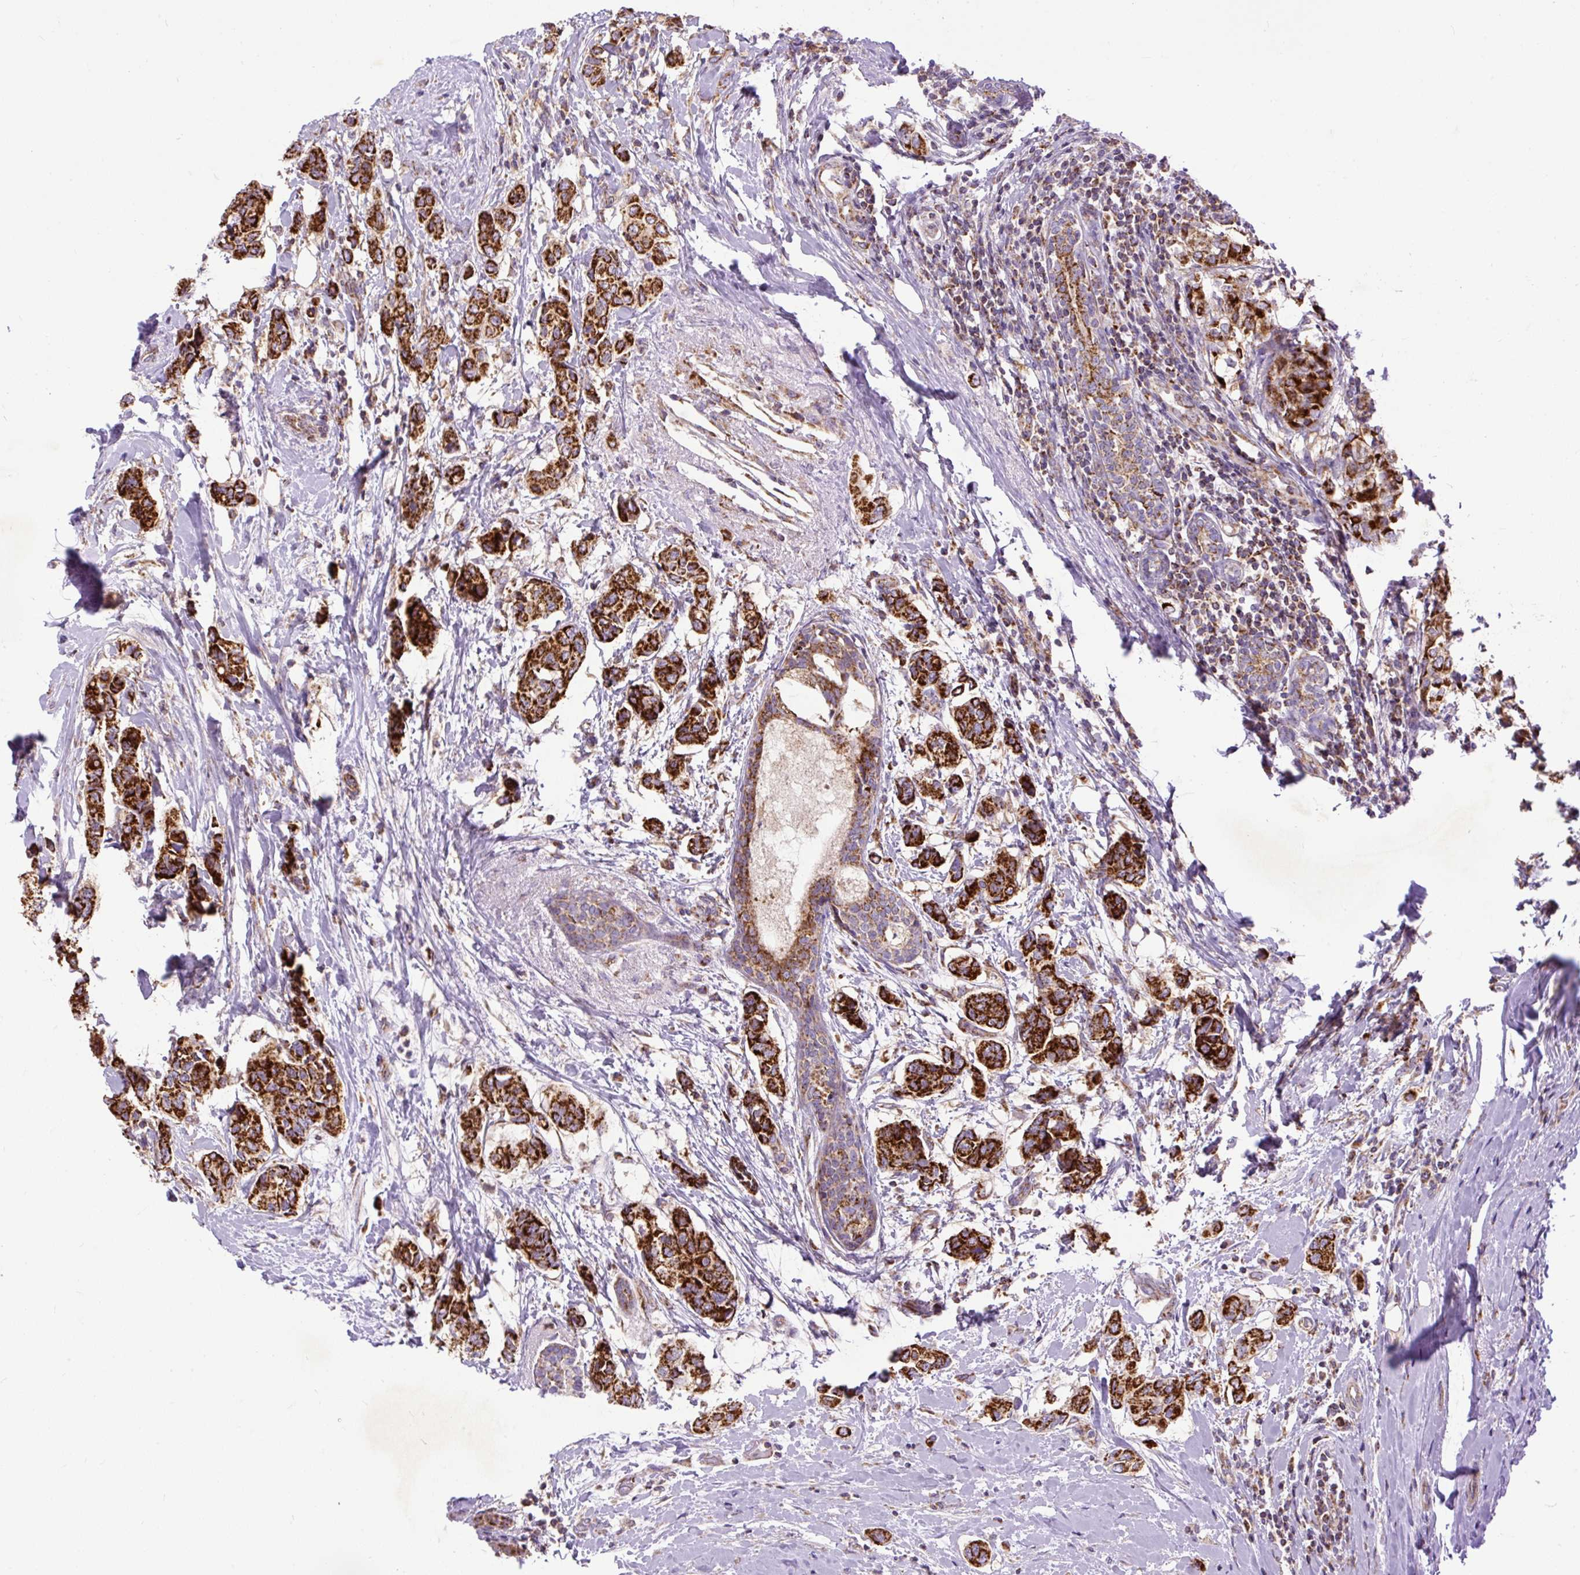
{"staining": {"intensity": "strong", "quantity": ">75%", "location": "cytoplasmic/membranous"}, "tissue": "breast cancer", "cell_type": "Tumor cells", "image_type": "cancer", "snomed": [{"axis": "morphology", "description": "Lobular carcinoma"}, {"axis": "topography", "description": "Breast"}], "caption": "This is a photomicrograph of IHC staining of breast cancer (lobular carcinoma), which shows strong expression in the cytoplasmic/membranous of tumor cells.", "gene": "TOMM40", "patient": {"sex": "female", "age": 51}}